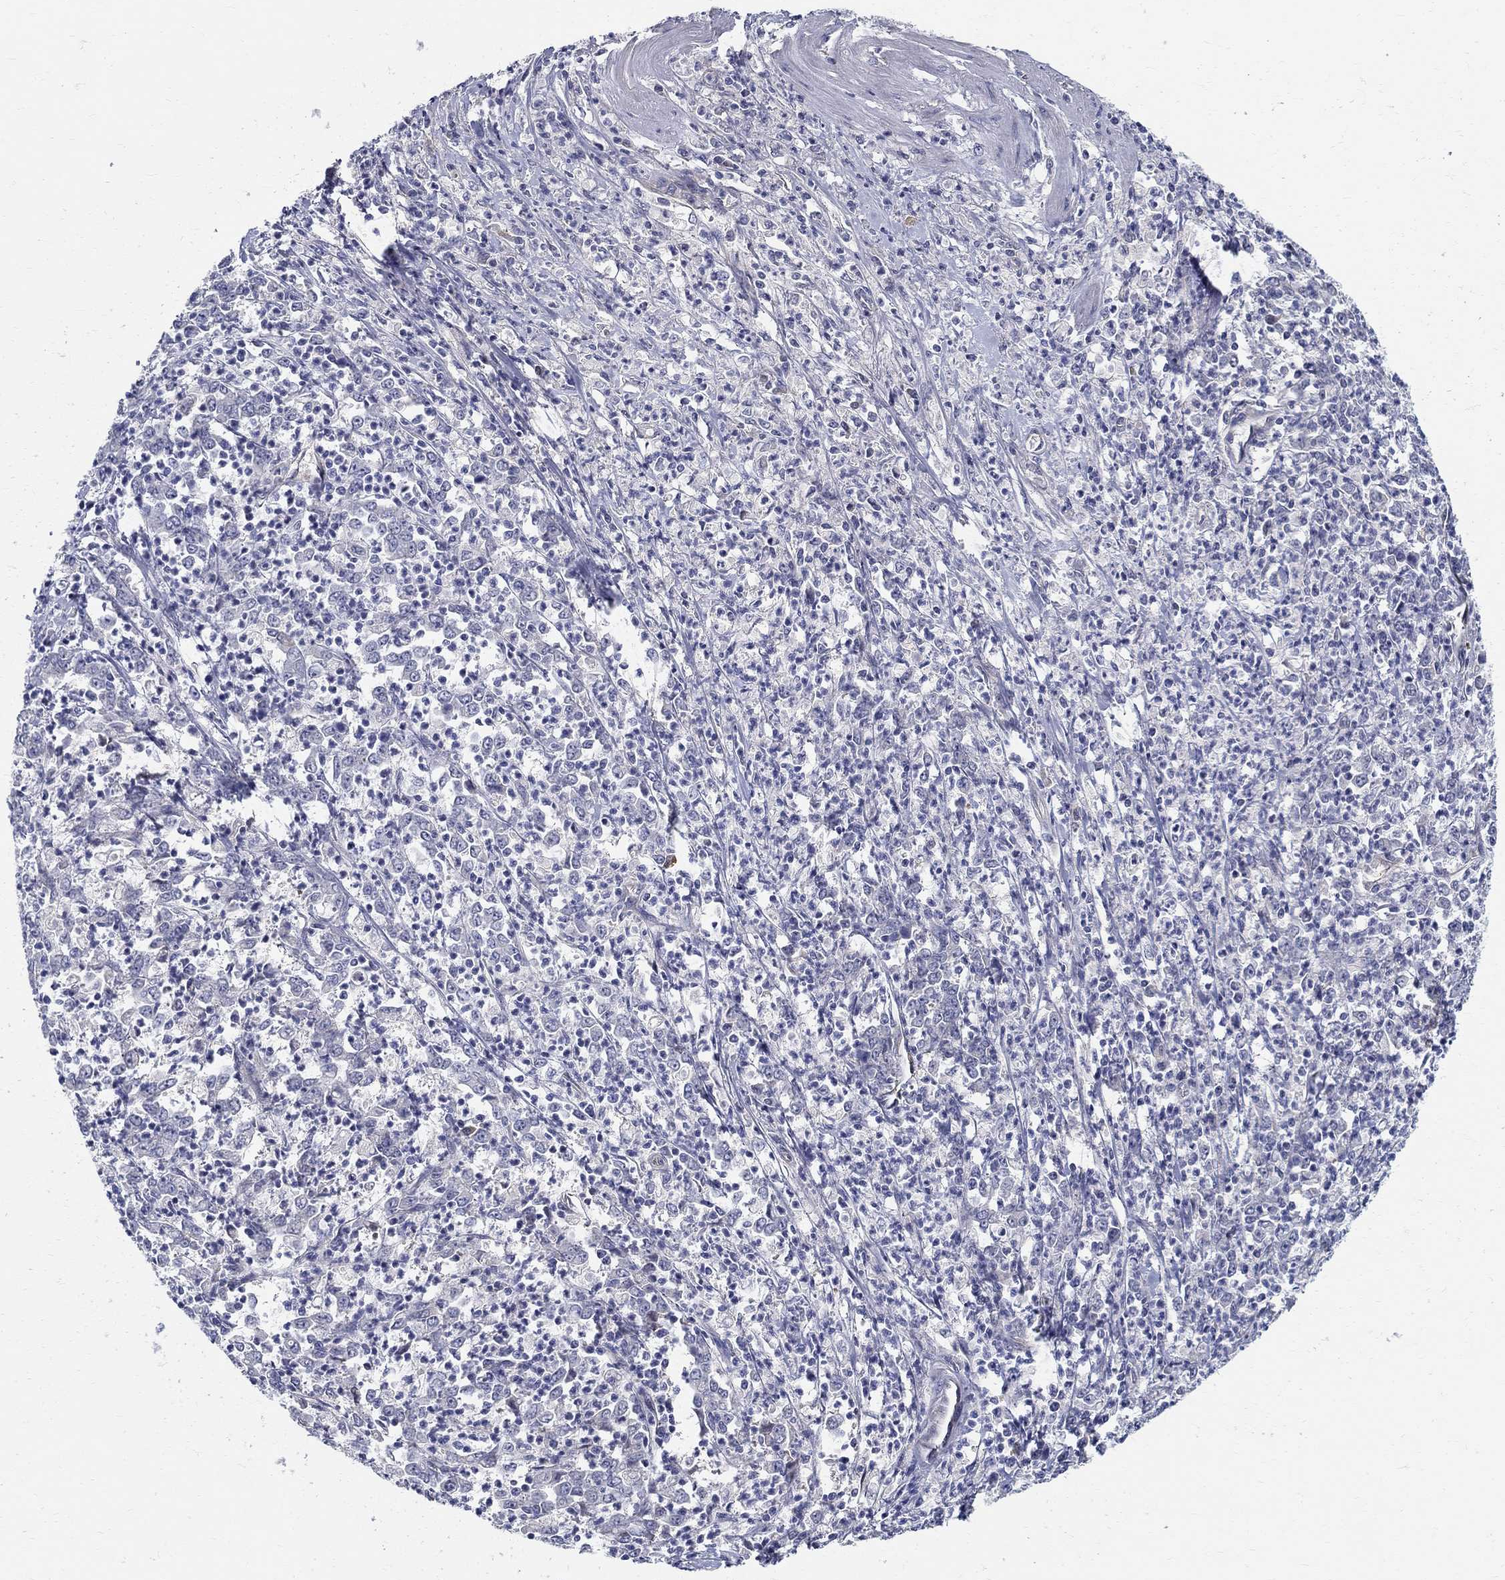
{"staining": {"intensity": "negative", "quantity": "none", "location": "none"}, "tissue": "stomach cancer", "cell_type": "Tumor cells", "image_type": "cancer", "snomed": [{"axis": "morphology", "description": "Adenocarcinoma, NOS"}, {"axis": "topography", "description": "Stomach, lower"}], "caption": "IHC of human stomach cancer exhibits no expression in tumor cells.", "gene": "C16orf46", "patient": {"sex": "female", "age": 71}}